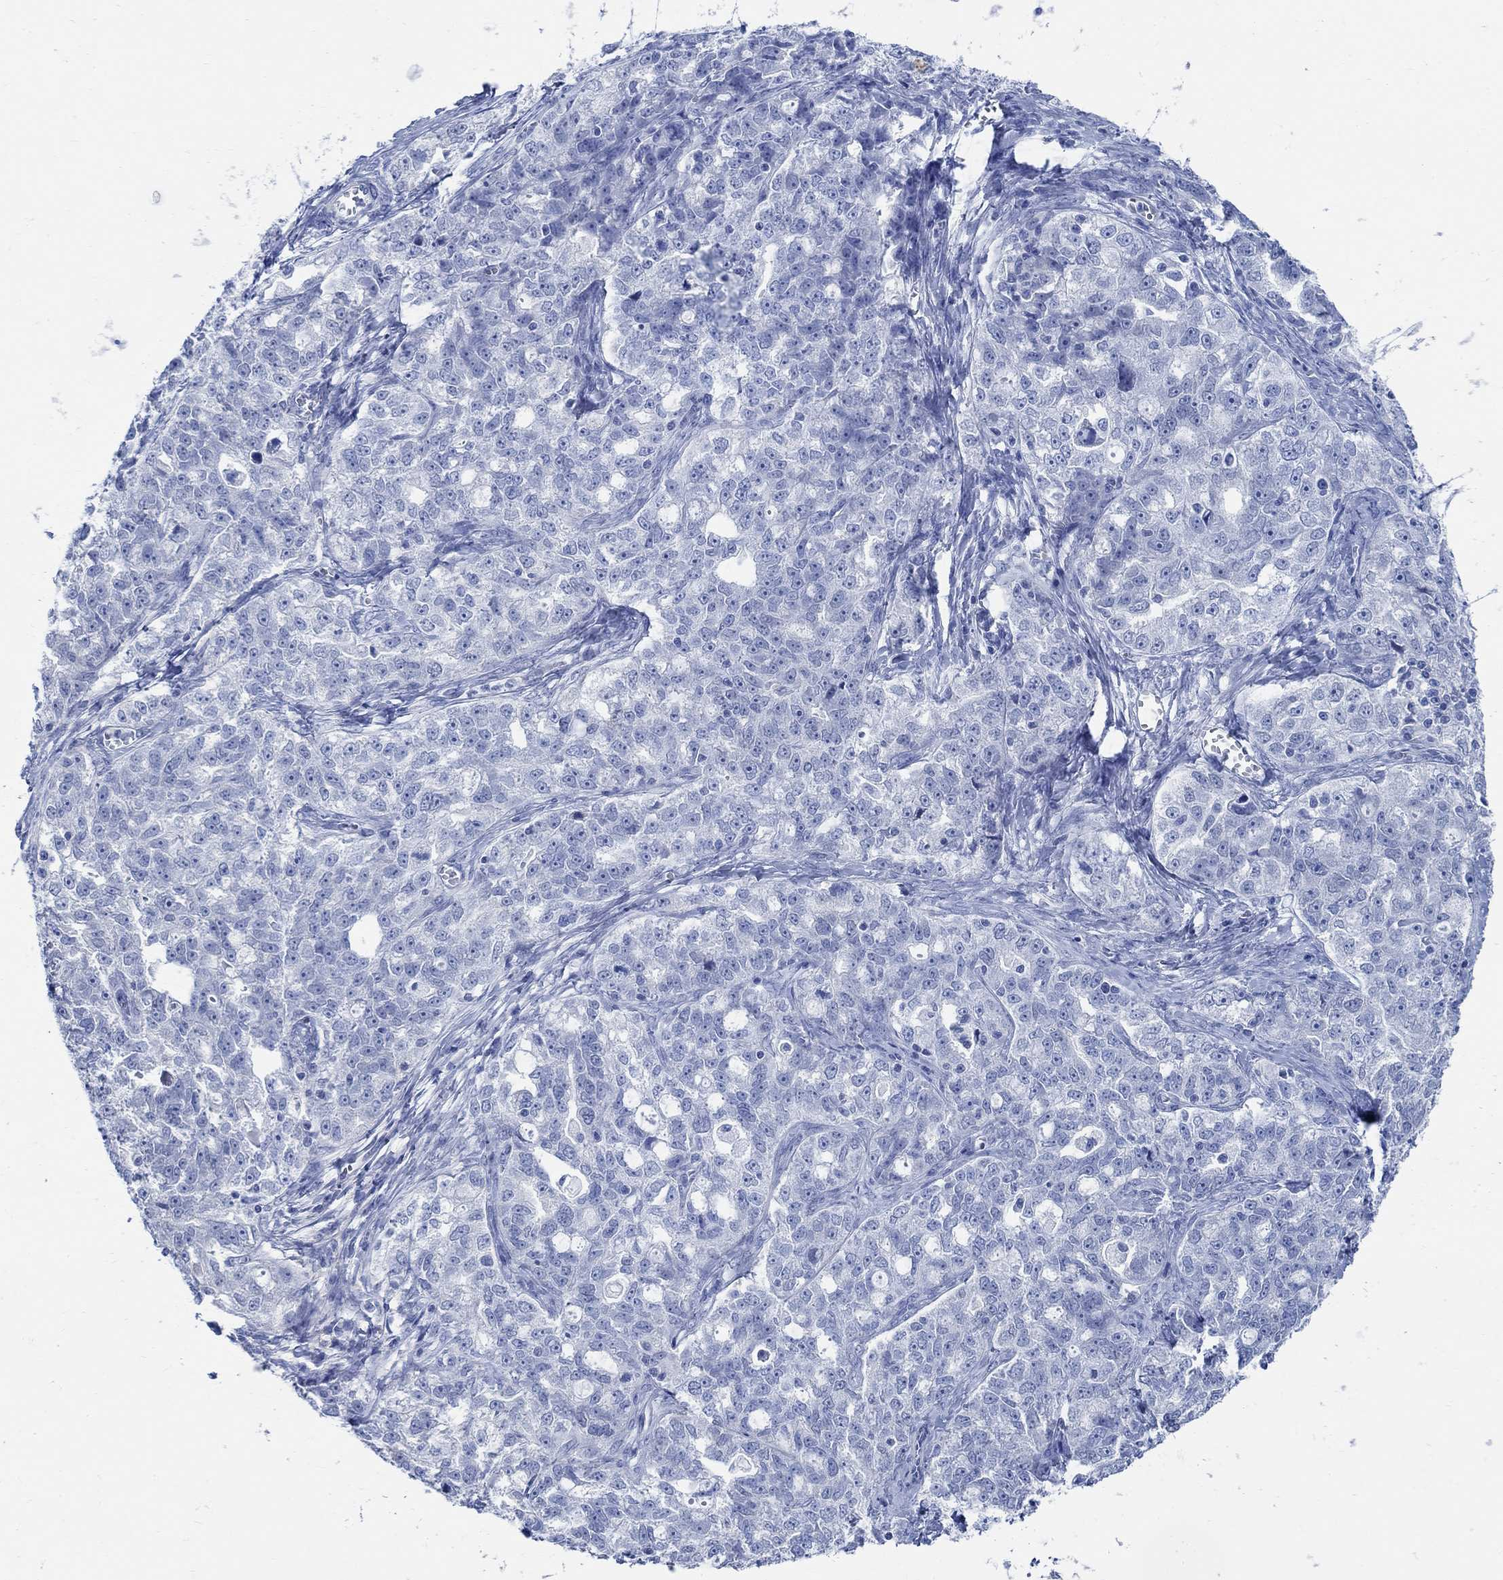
{"staining": {"intensity": "negative", "quantity": "none", "location": "none"}, "tissue": "ovarian cancer", "cell_type": "Tumor cells", "image_type": "cancer", "snomed": [{"axis": "morphology", "description": "Cystadenocarcinoma, serous, NOS"}, {"axis": "topography", "description": "Ovary"}], "caption": "There is no significant positivity in tumor cells of serous cystadenocarcinoma (ovarian).", "gene": "CAMK2N1", "patient": {"sex": "female", "age": 51}}